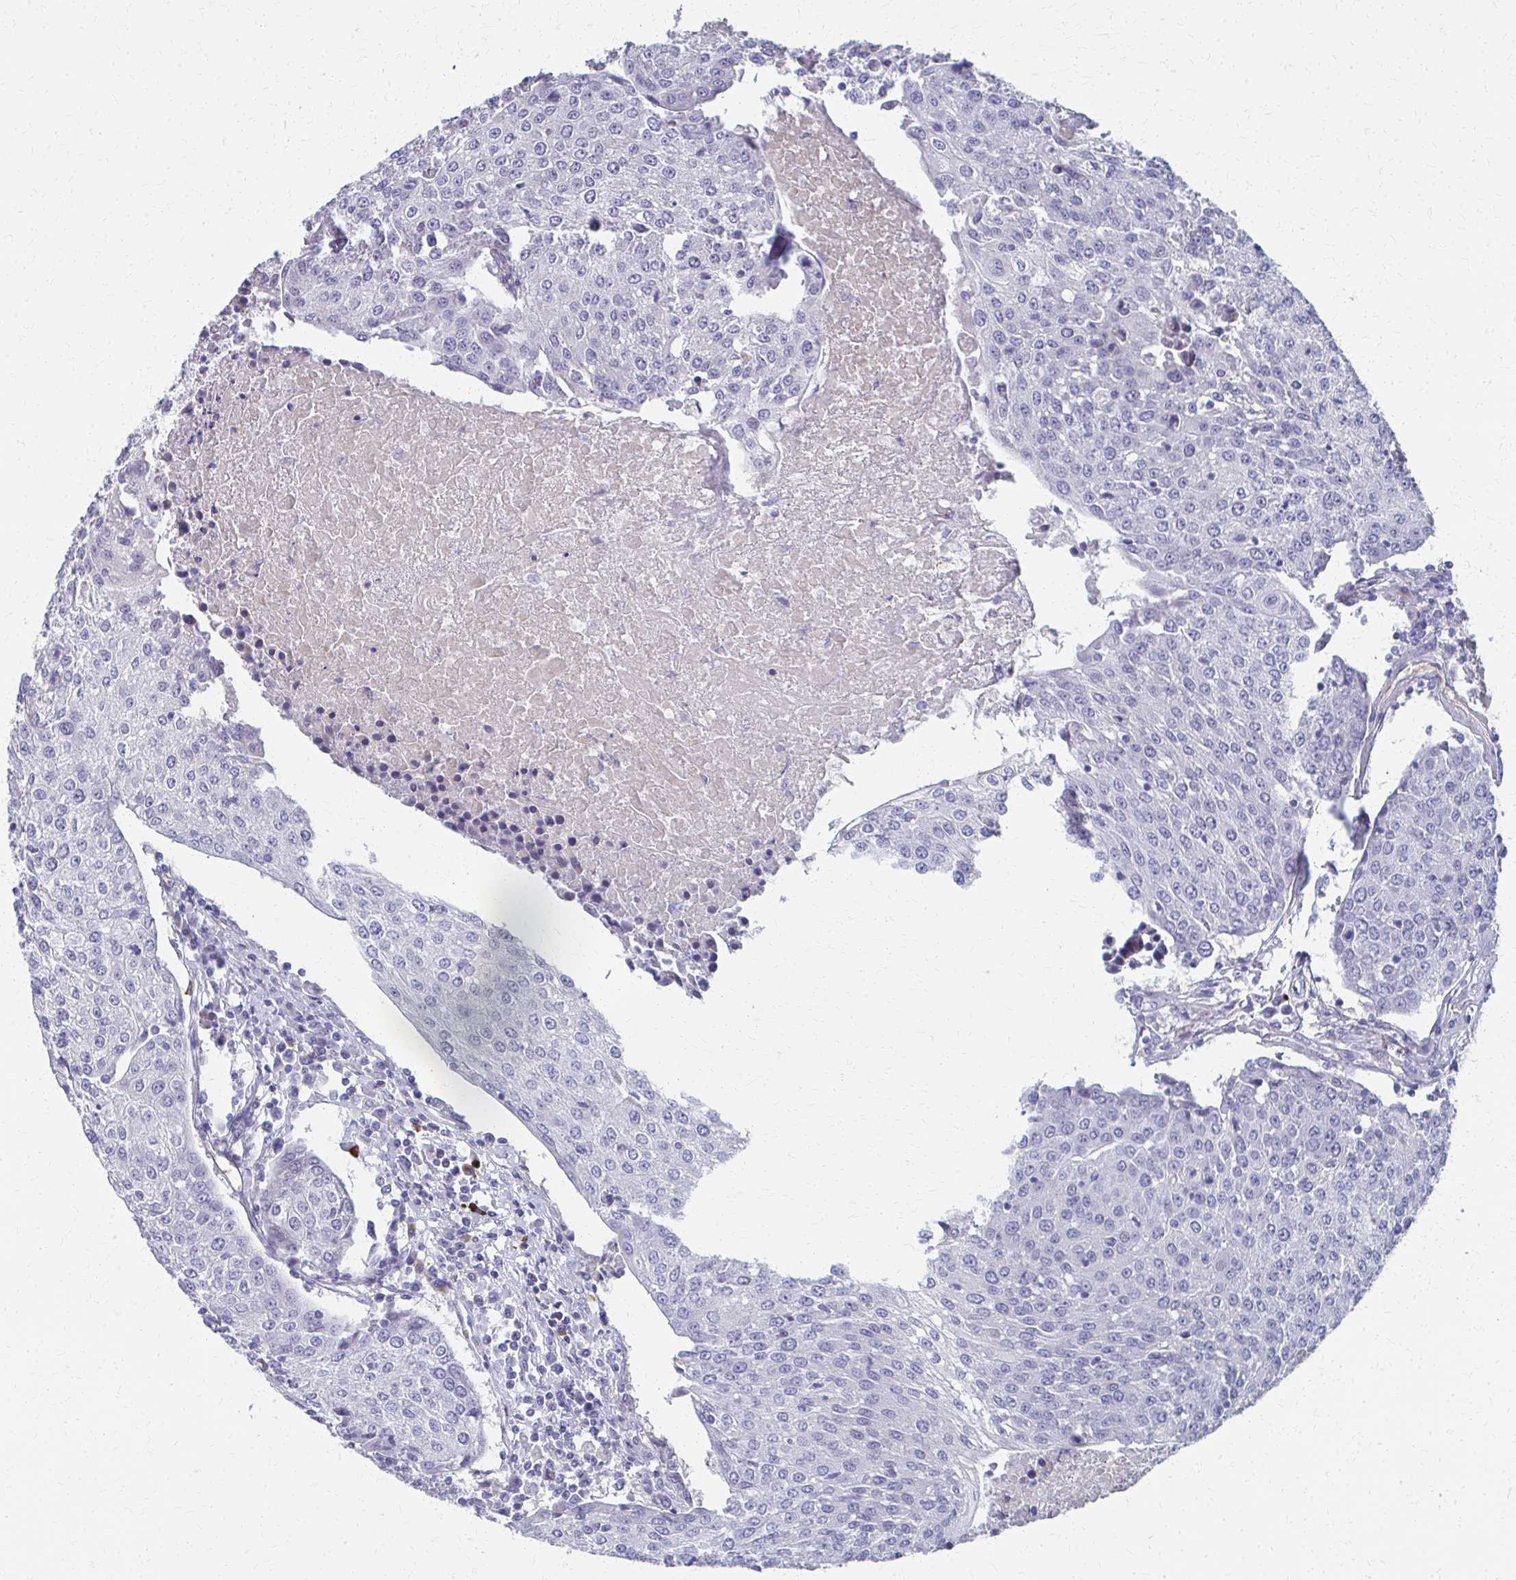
{"staining": {"intensity": "negative", "quantity": "none", "location": "none"}, "tissue": "urothelial cancer", "cell_type": "Tumor cells", "image_type": "cancer", "snomed": [{"axis": "morphology", "description": "Urothelial carcinoma, High grade"}, {"axis": "topography", "description": "Urinary bladder"}], "caption": "A high-resolution image shows immunohistochemistry (IHC) staining of high-grade urothelial carcinoma, which shows no significant staining in tumor cells. The staining was performed using DAB (3,3'-diaminobenzidine) to visualize the protein expression in brown, while the nuclei were stained in blue with hematoxylin (Magnification: 20x).", "gene": "MS4A2", "patient": {"sex": "female", "age": 85}}